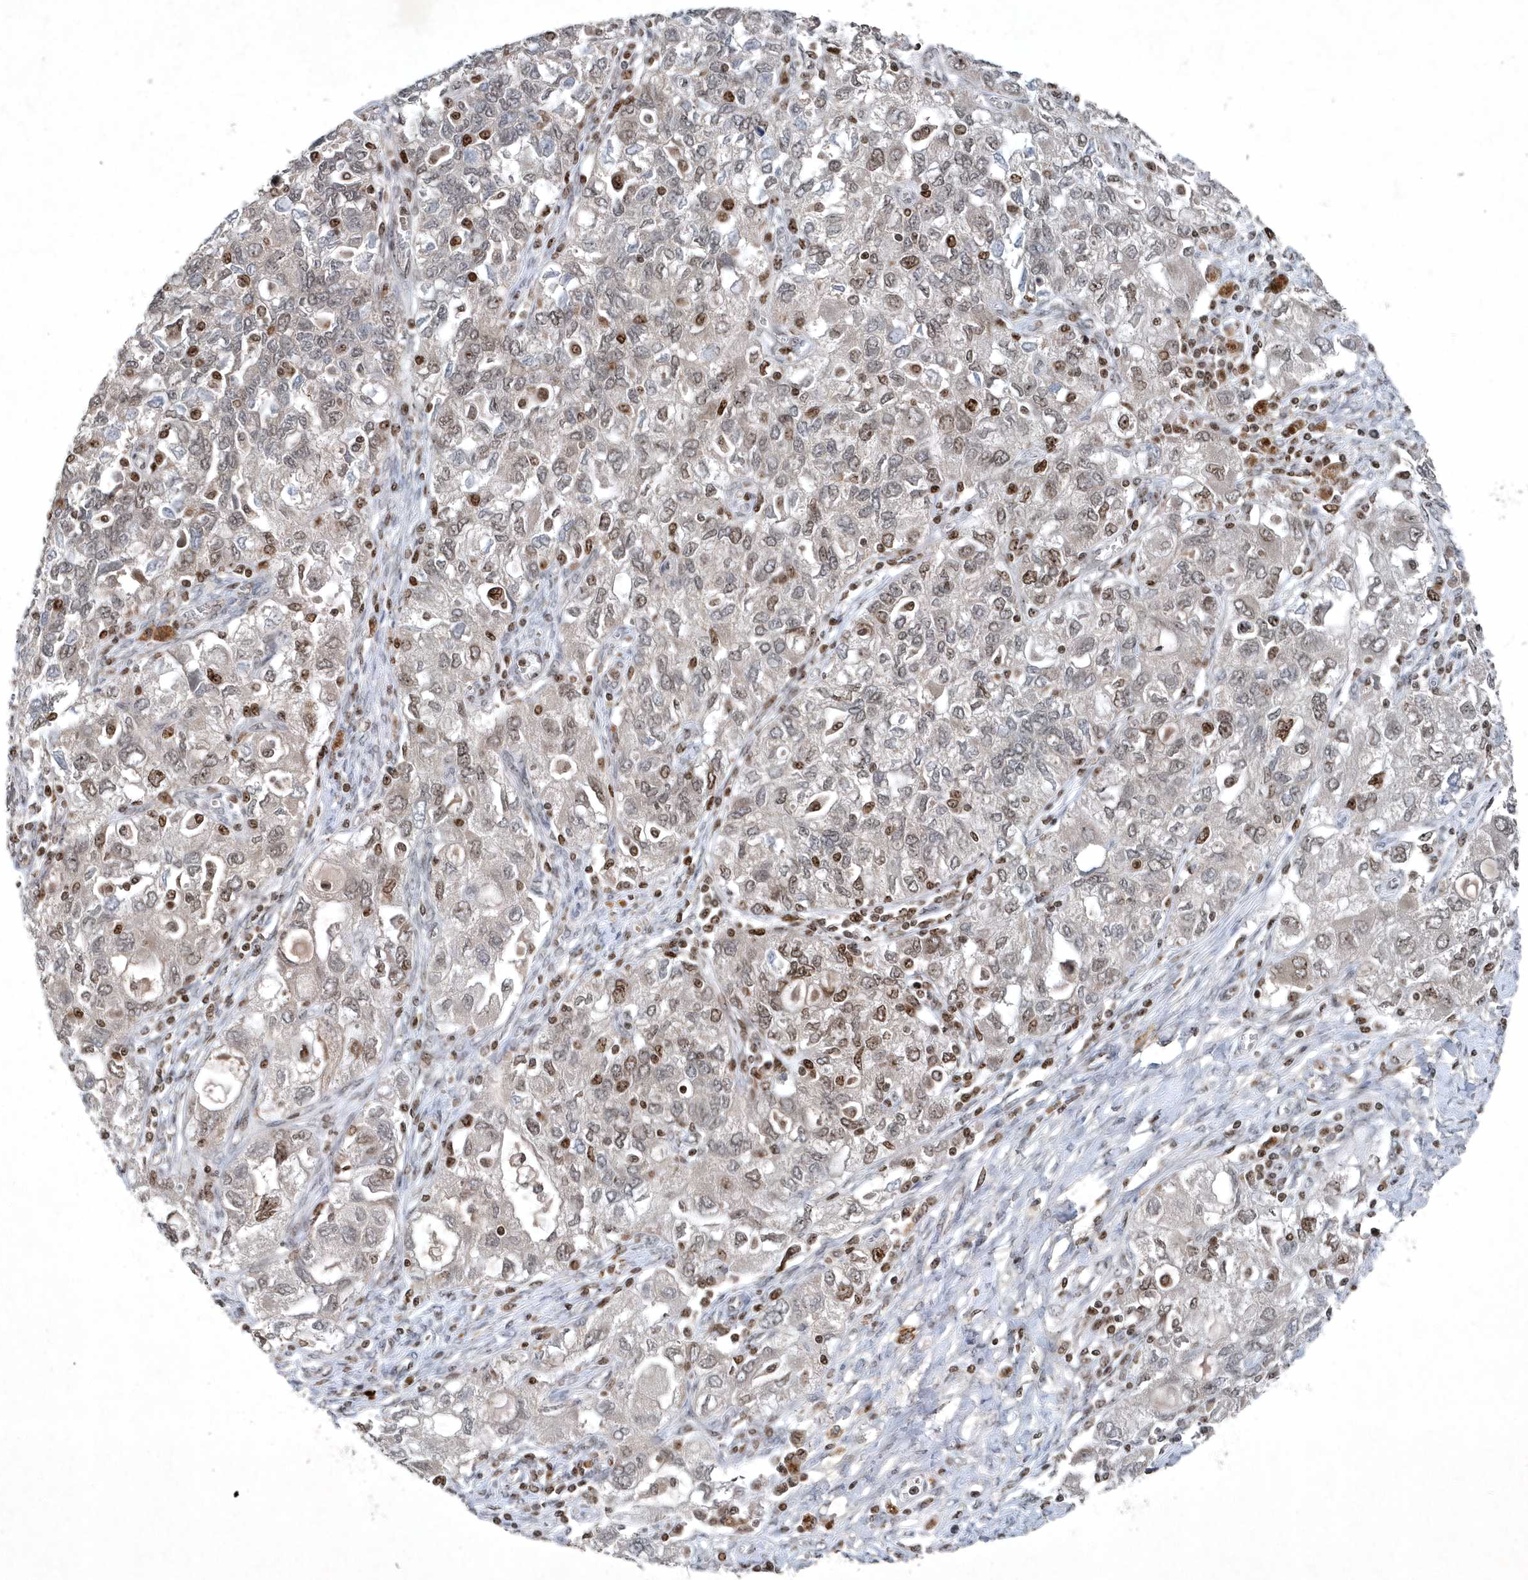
{"staining": {"intensity": "moderate", "quantity": "<25%", "location": "nuclear"}, "tissue": "ovarian cancer", "cell_type": "Tumor cells", "image_type": "cancer", "snomed": [{"axis": "morphology", "description": "Carcinoma, NOS"}, {"axis": "morphology", "description": "Cystadenocarcinoma, serous, NOS"}, {"axis": "topography", "description": "Ovary"}], "caption": "Immunohistochemical staining of ovarian cancer displays low levels of moderate nuclear protein expression in about <25% of tumor cells.", "gene": "QTRT2", "patient": {"sex": "female", "age": 69}}